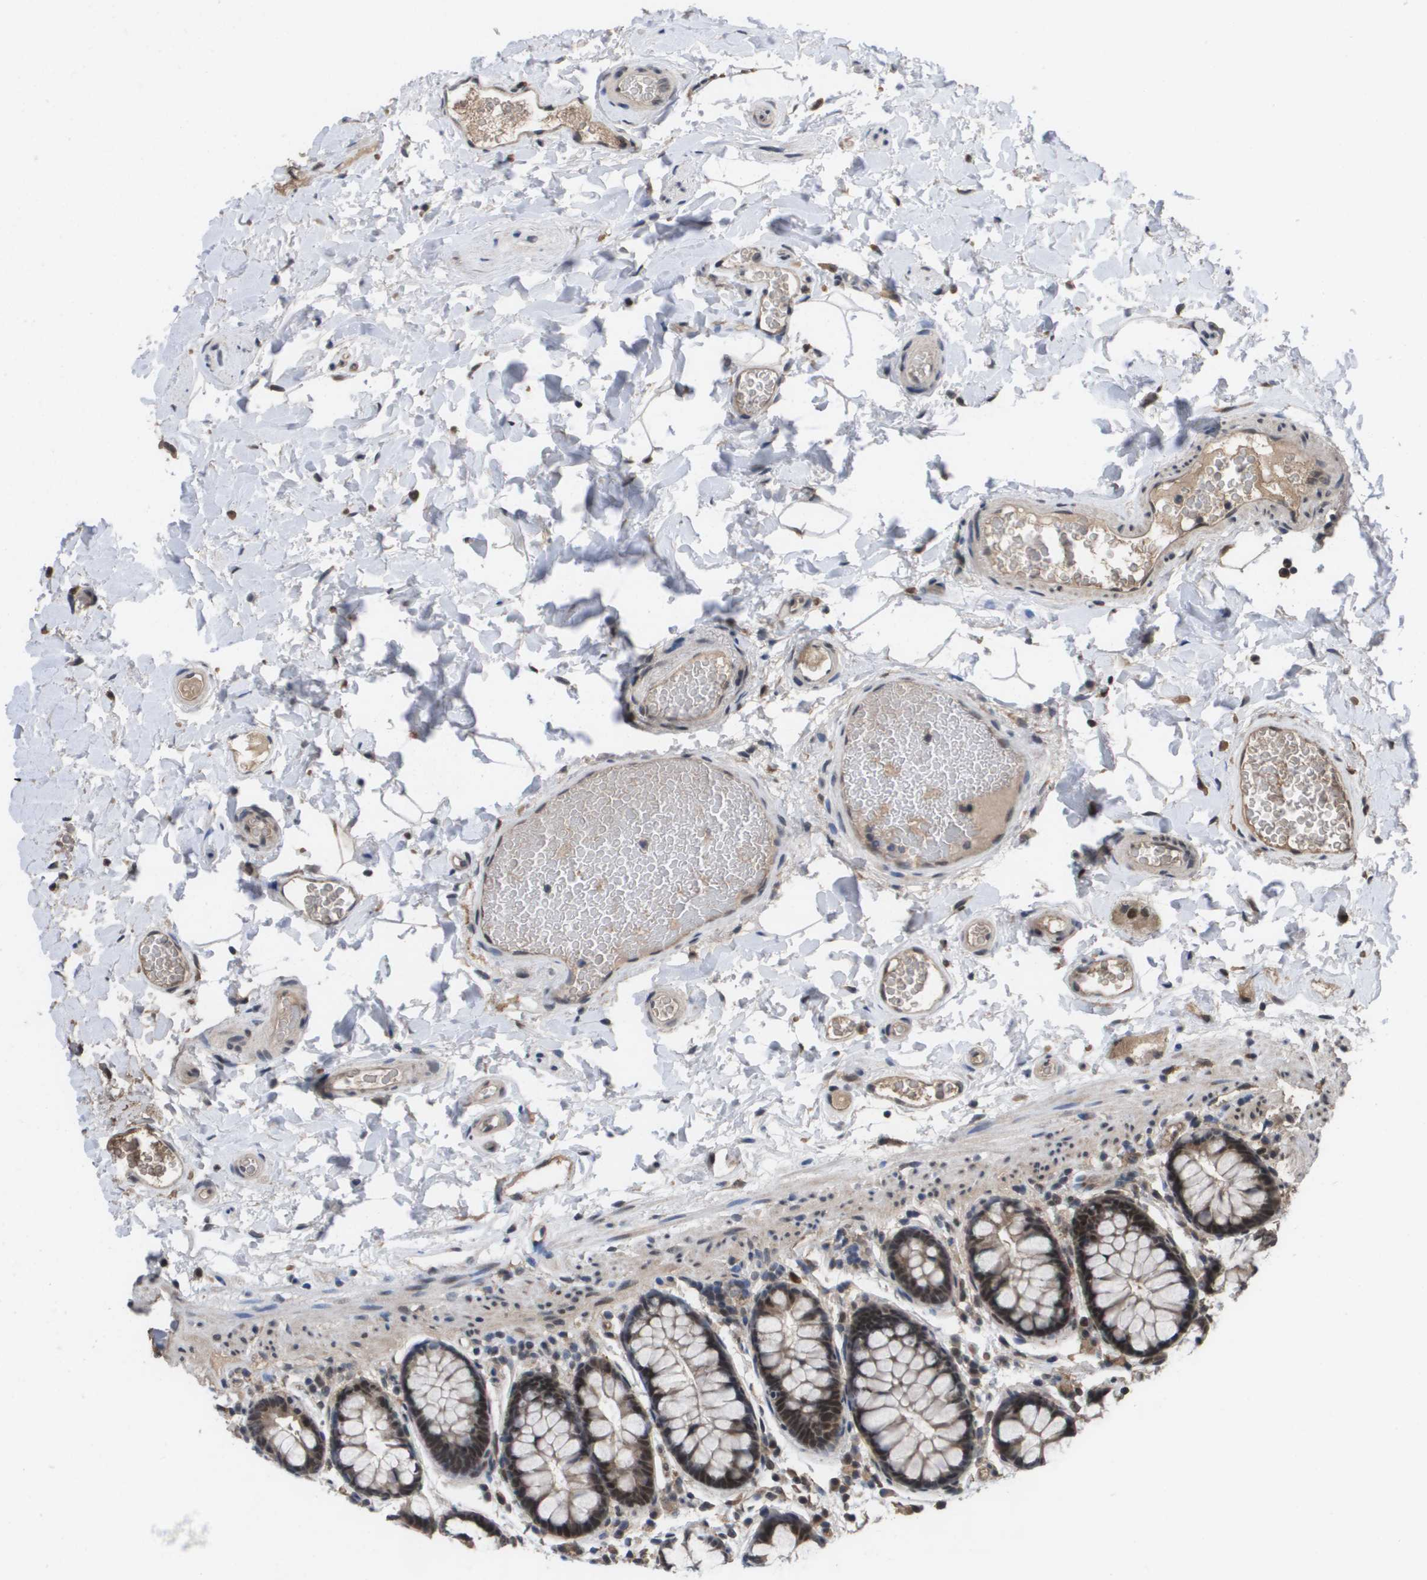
{"staining": {"intensity": "moderate", "quantity": ">75%", "location": "cytoplasmic/membranous,nuclear"}, "tissue": "colon", "cell_type": "Endothelial cells", "image_type": "normal", "snomed": [{"axis": "morphology", "description": "Normal tissue, NOS"}, {"axis": "topography", "description": "Colon"}], "caption": "DAB (3,3'-diaminobenzidine) immunohistochemical staining of unremarkable human colon demonstrates moderate cytoplasmic/membranous,nuclear protein staining in approximately >75% of endothelial cells.", "gene": "AMBRA1", "patient": {"sex": "female", "age": 80}}